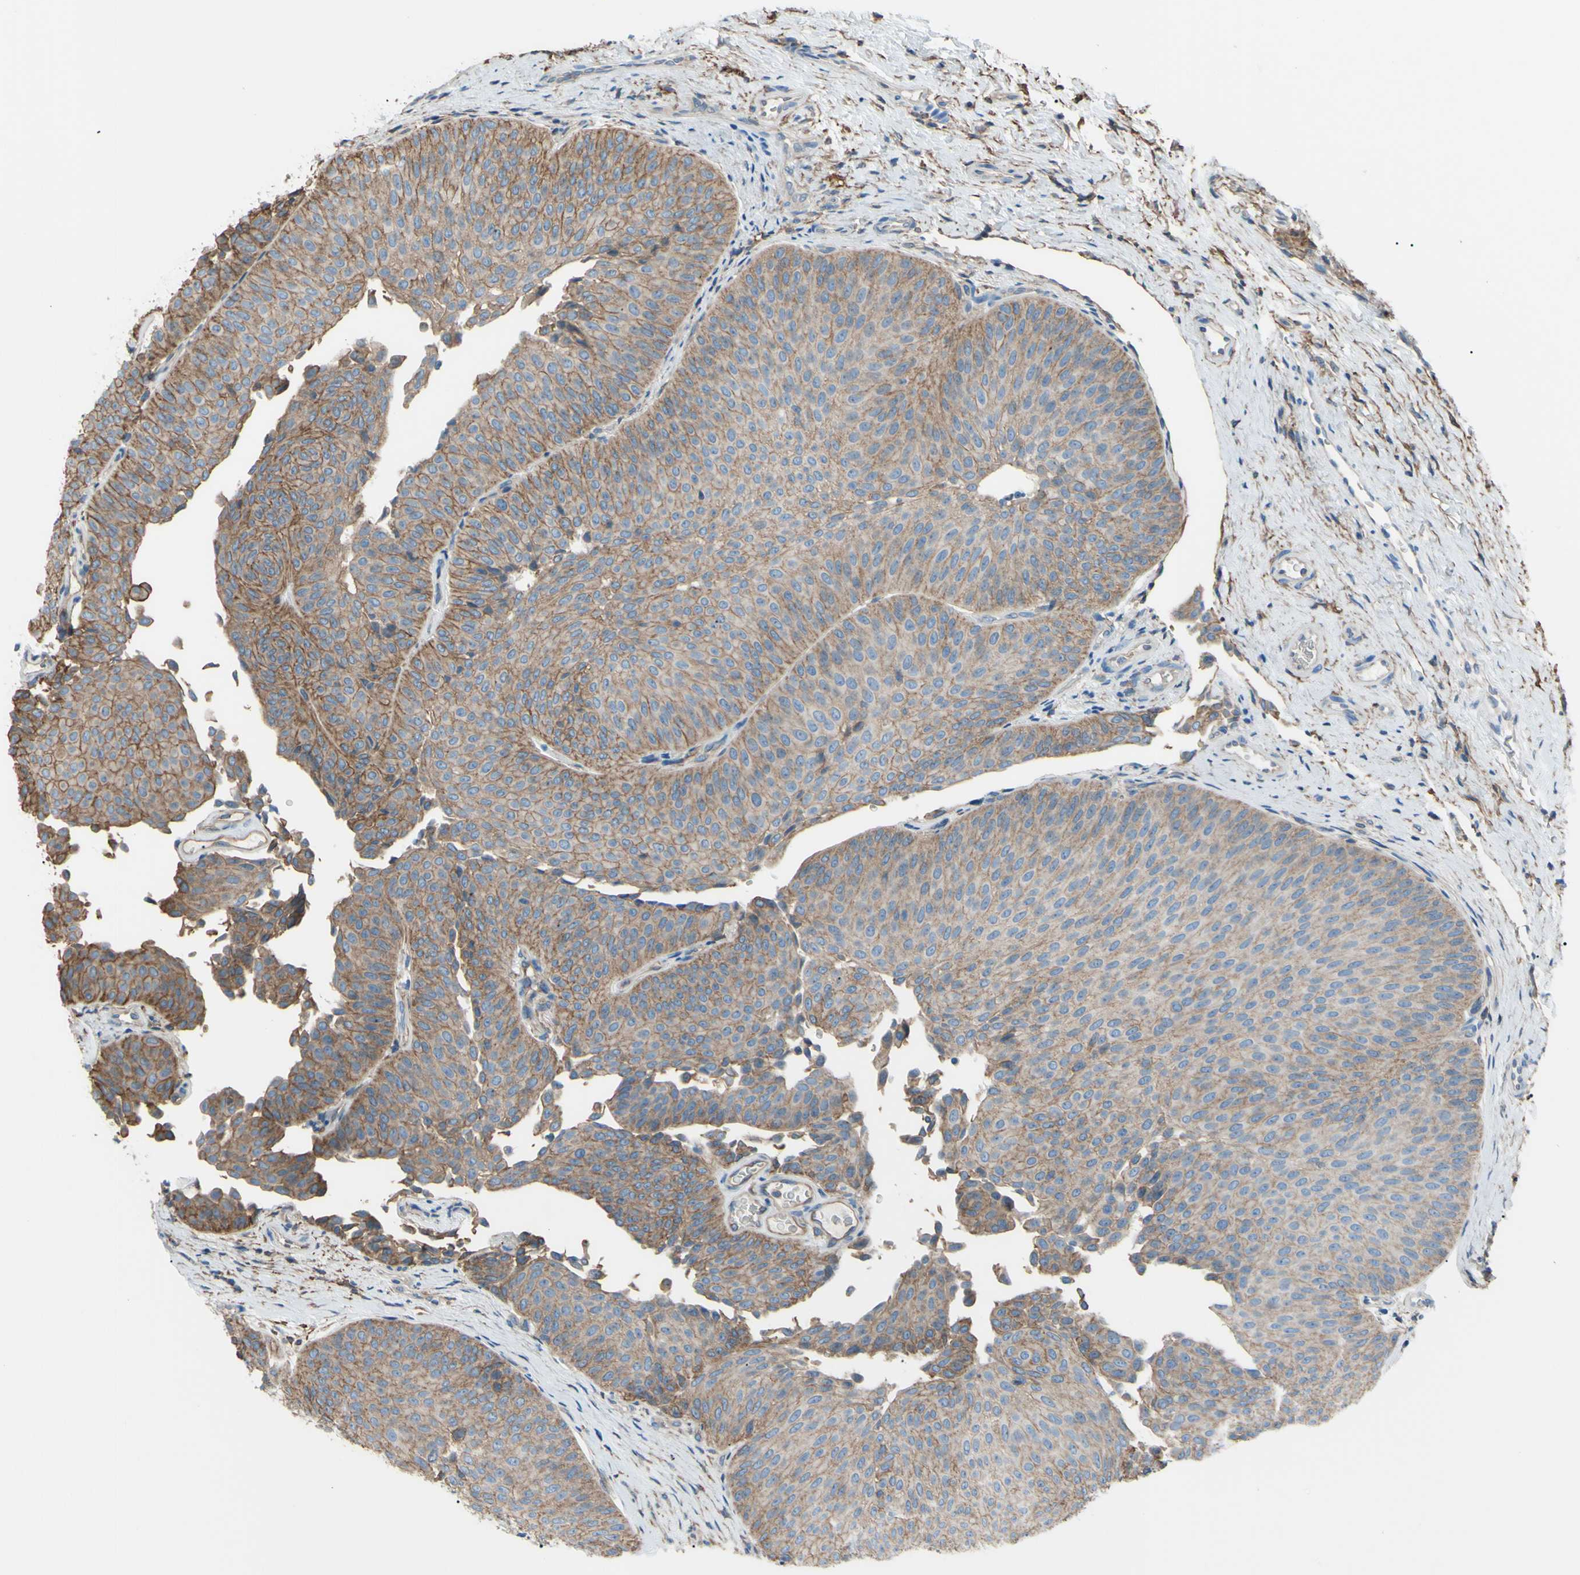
{"staining": {"intensity": "weak", "quantity": ">75%", "location": "cytoplasmic/membranous"}, "tissue": "urothelial cancer", "cell_type": "Tumor cells", "image_type": "cancer", "snomed": [{"axis": "morphology", "description": "Urothelial carcinoma, Low grade"}, {"axis": "topography", "description": "Urinary bladder"}], "caption": "This is a photomicrograph of IHC staining of low-grade urothelial carcinoma, which shows weak expression in the cytoplasmic/membranous of tumor cells.", "gene": "ADD1", "patient": {"sex": "female", "age": 60}}